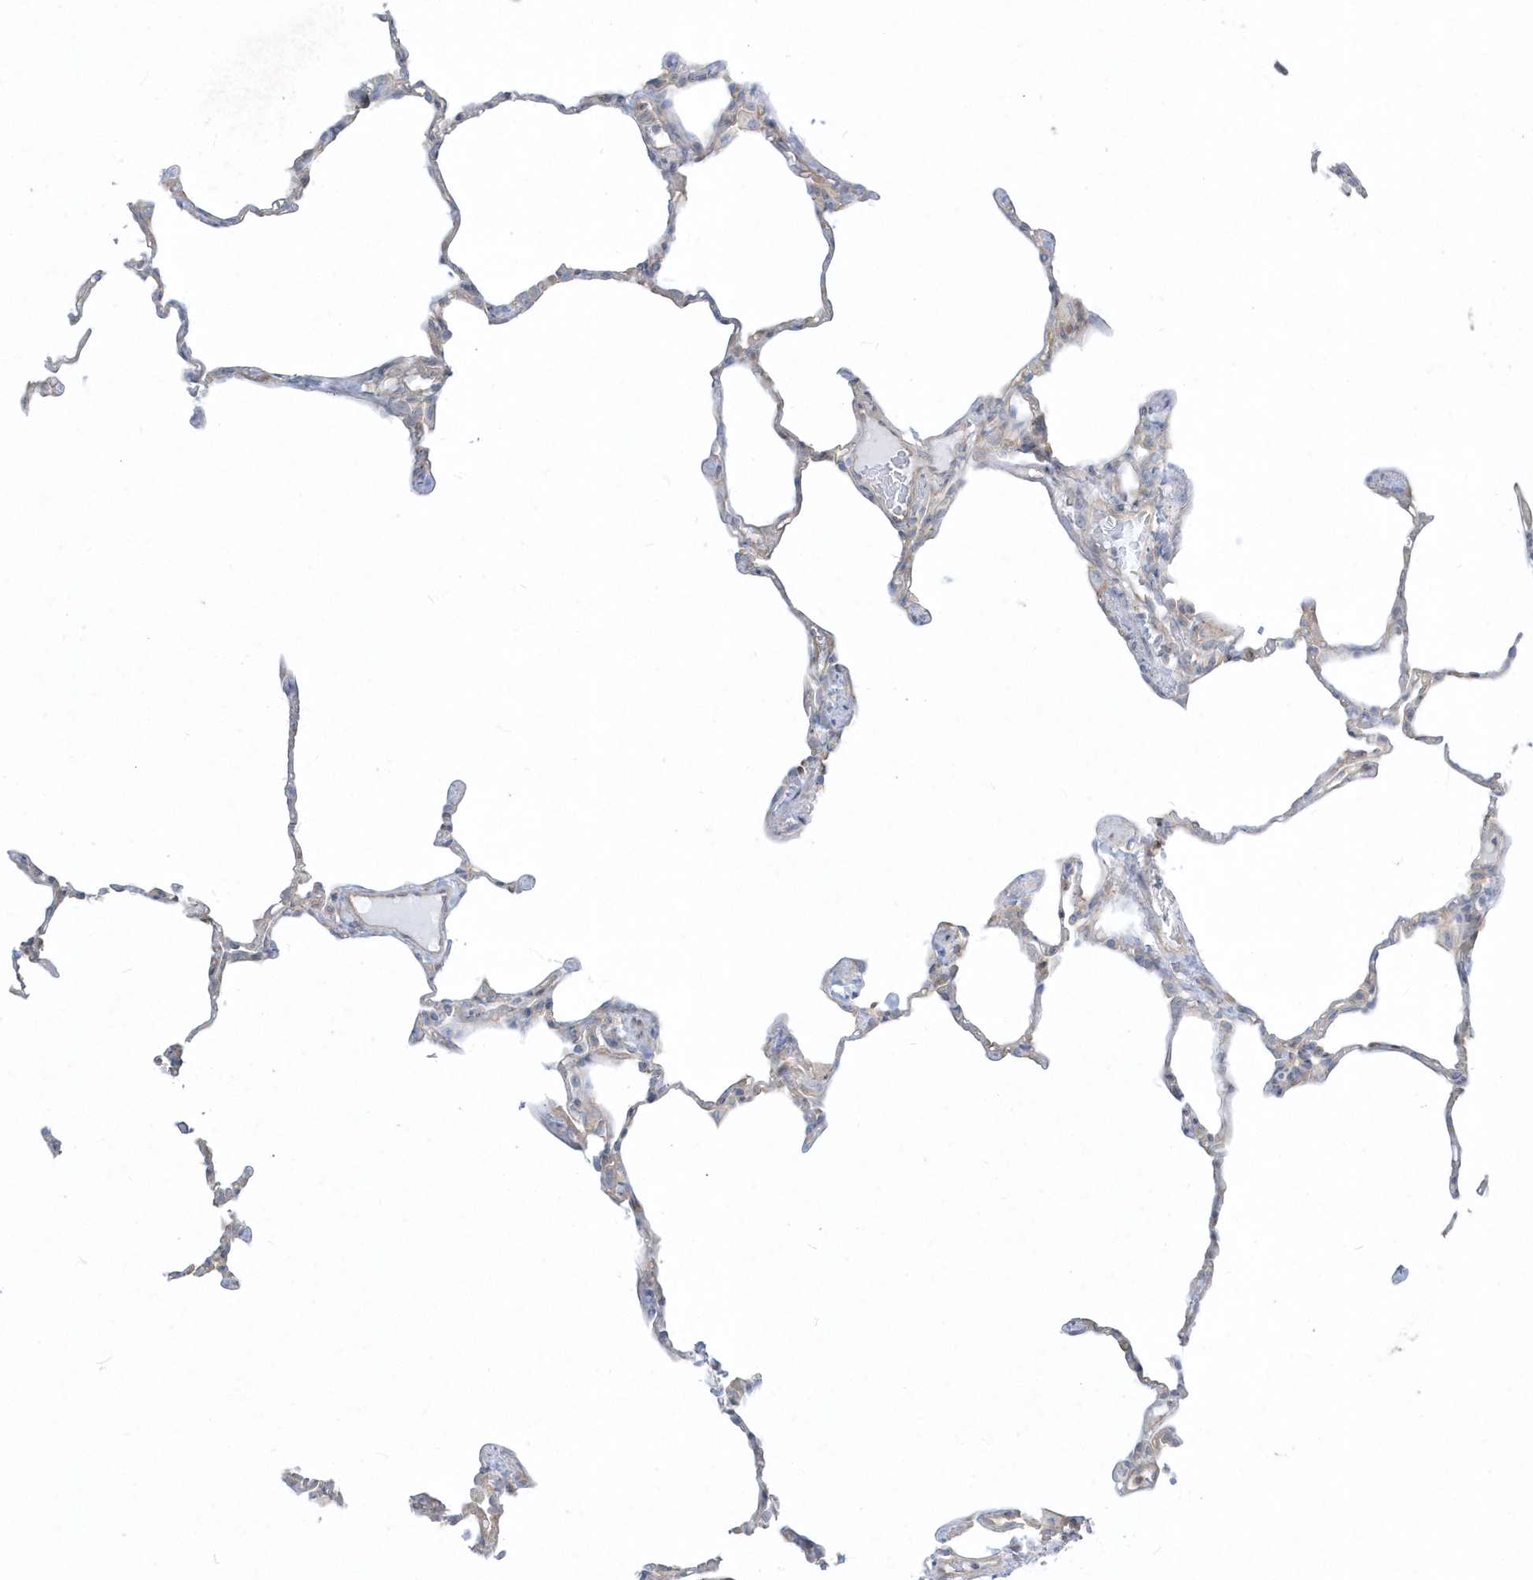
{"staining": {"intensity": "negative", "quantity": "none", "location": "none"}, "tissue": "lung", "cell_type": "Alveolar cells", "image_type": "normal", "snomed": [{"axis": "morphology", "description": "Normal tissue, NOS"}, {"axis": "topography", "description": "Lung"}], "caption": "Immunohistochemical staining of benign human lung displays no significant expression in alveolar cells. The staining was performed using DAB (3,3'-diaminobenzidine) to visualize the protein expression in brown, while the nuclei were stained in blue with hematoxylin (Magnification: 20x).", "gene": "ARHGEF9", "patient": {"sex": "male", "age": 20}}